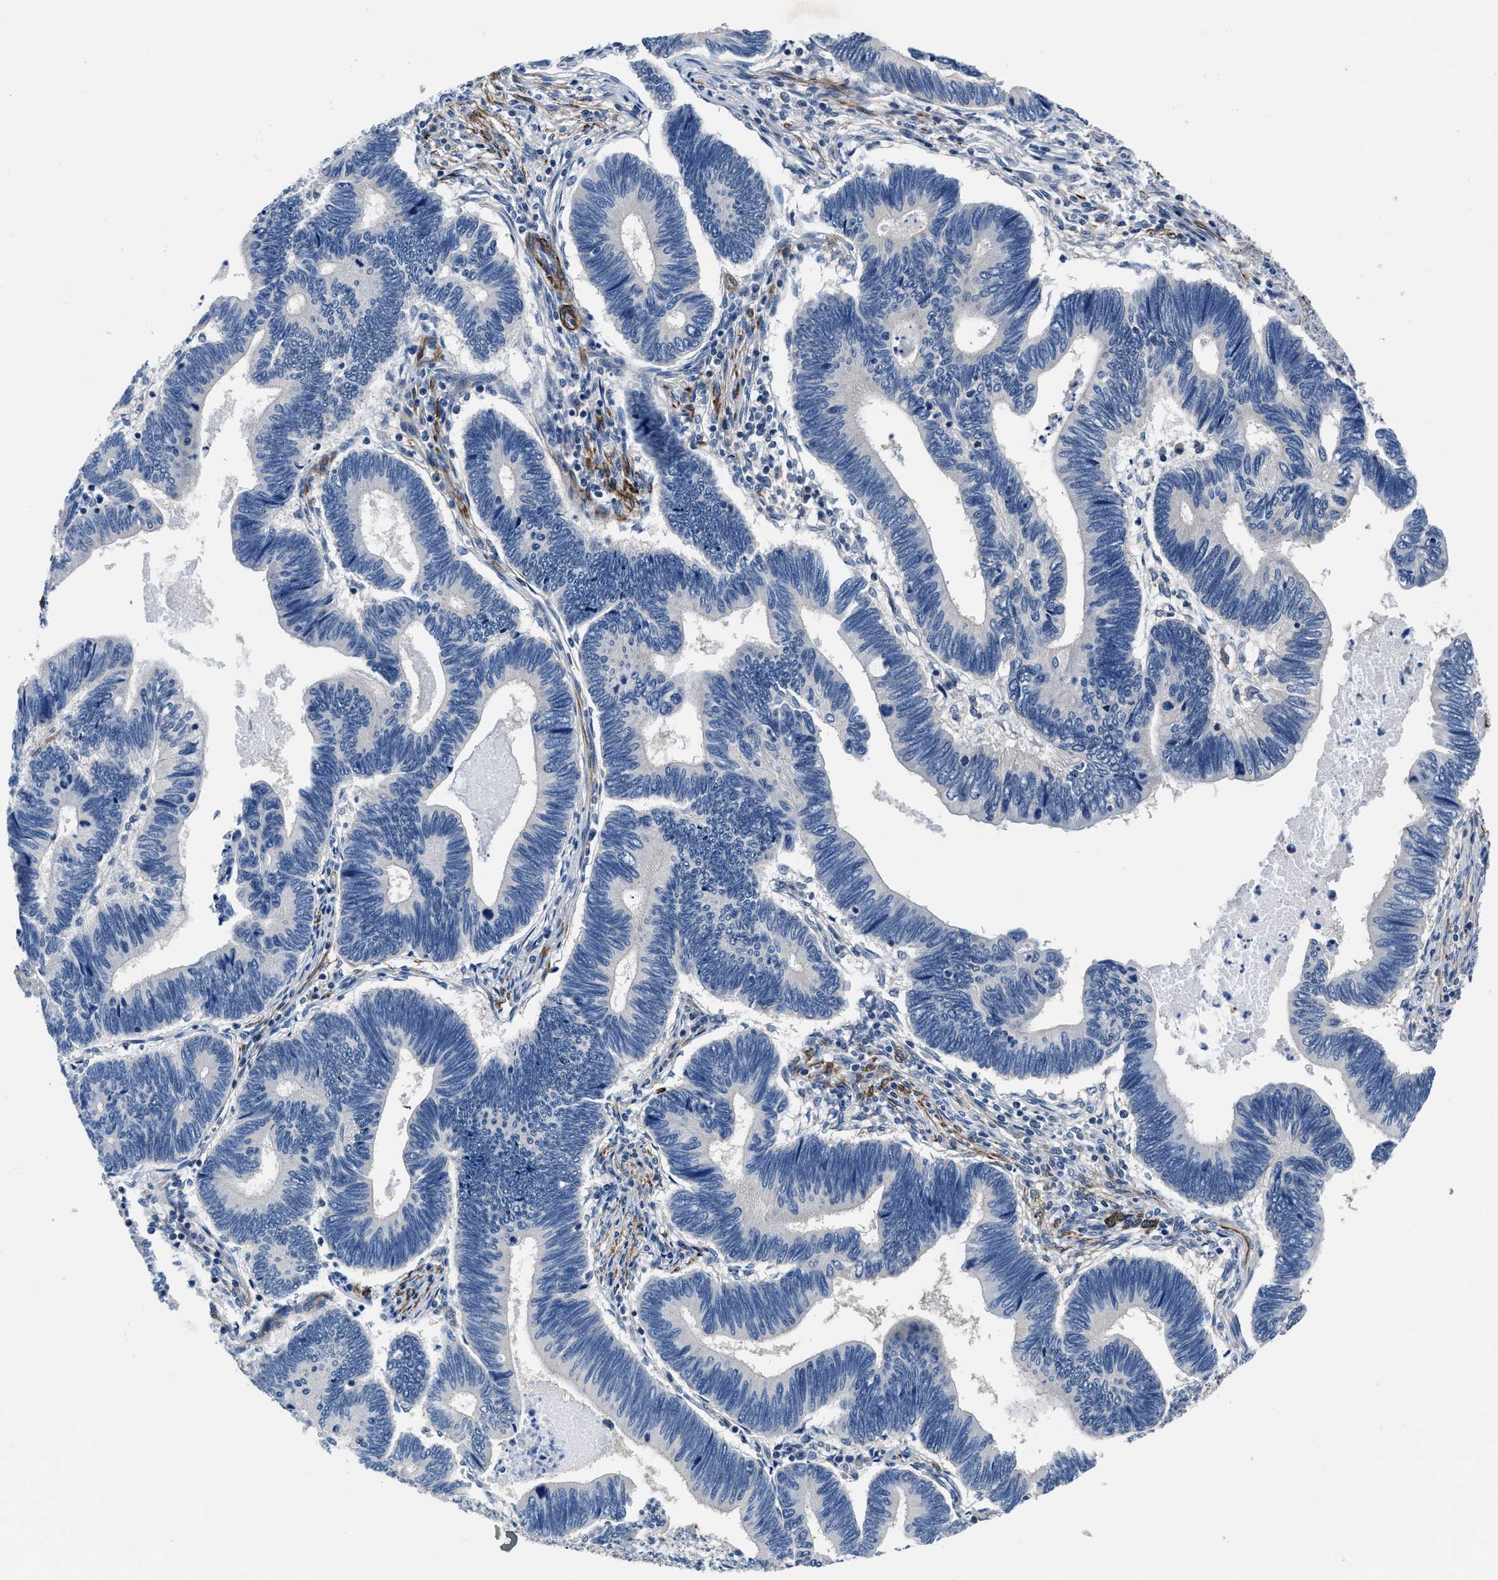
{"staining": {"intensity": "negative", "quantity": "none", "location": "none"}, "tissue": "pancreatic cancer", "cell_type": "Tumor cells", "image_type": "cancer", "snomed": [{"axis": "morphology", "description": "Adenocarcinoma, NOS"}, {"axis": "topography", "description": "Pancreas"}], "caption": "The micrograph reveals no staining of tumor cells in pancreatic cancer. The staining is performed using DAB (3,3'-diaminobenzidine) brown chromogen with nuclei counter-stained in using hematoxylin.", "gene": "LANCL2", "patient": {"sex": "female", "age": 70}}